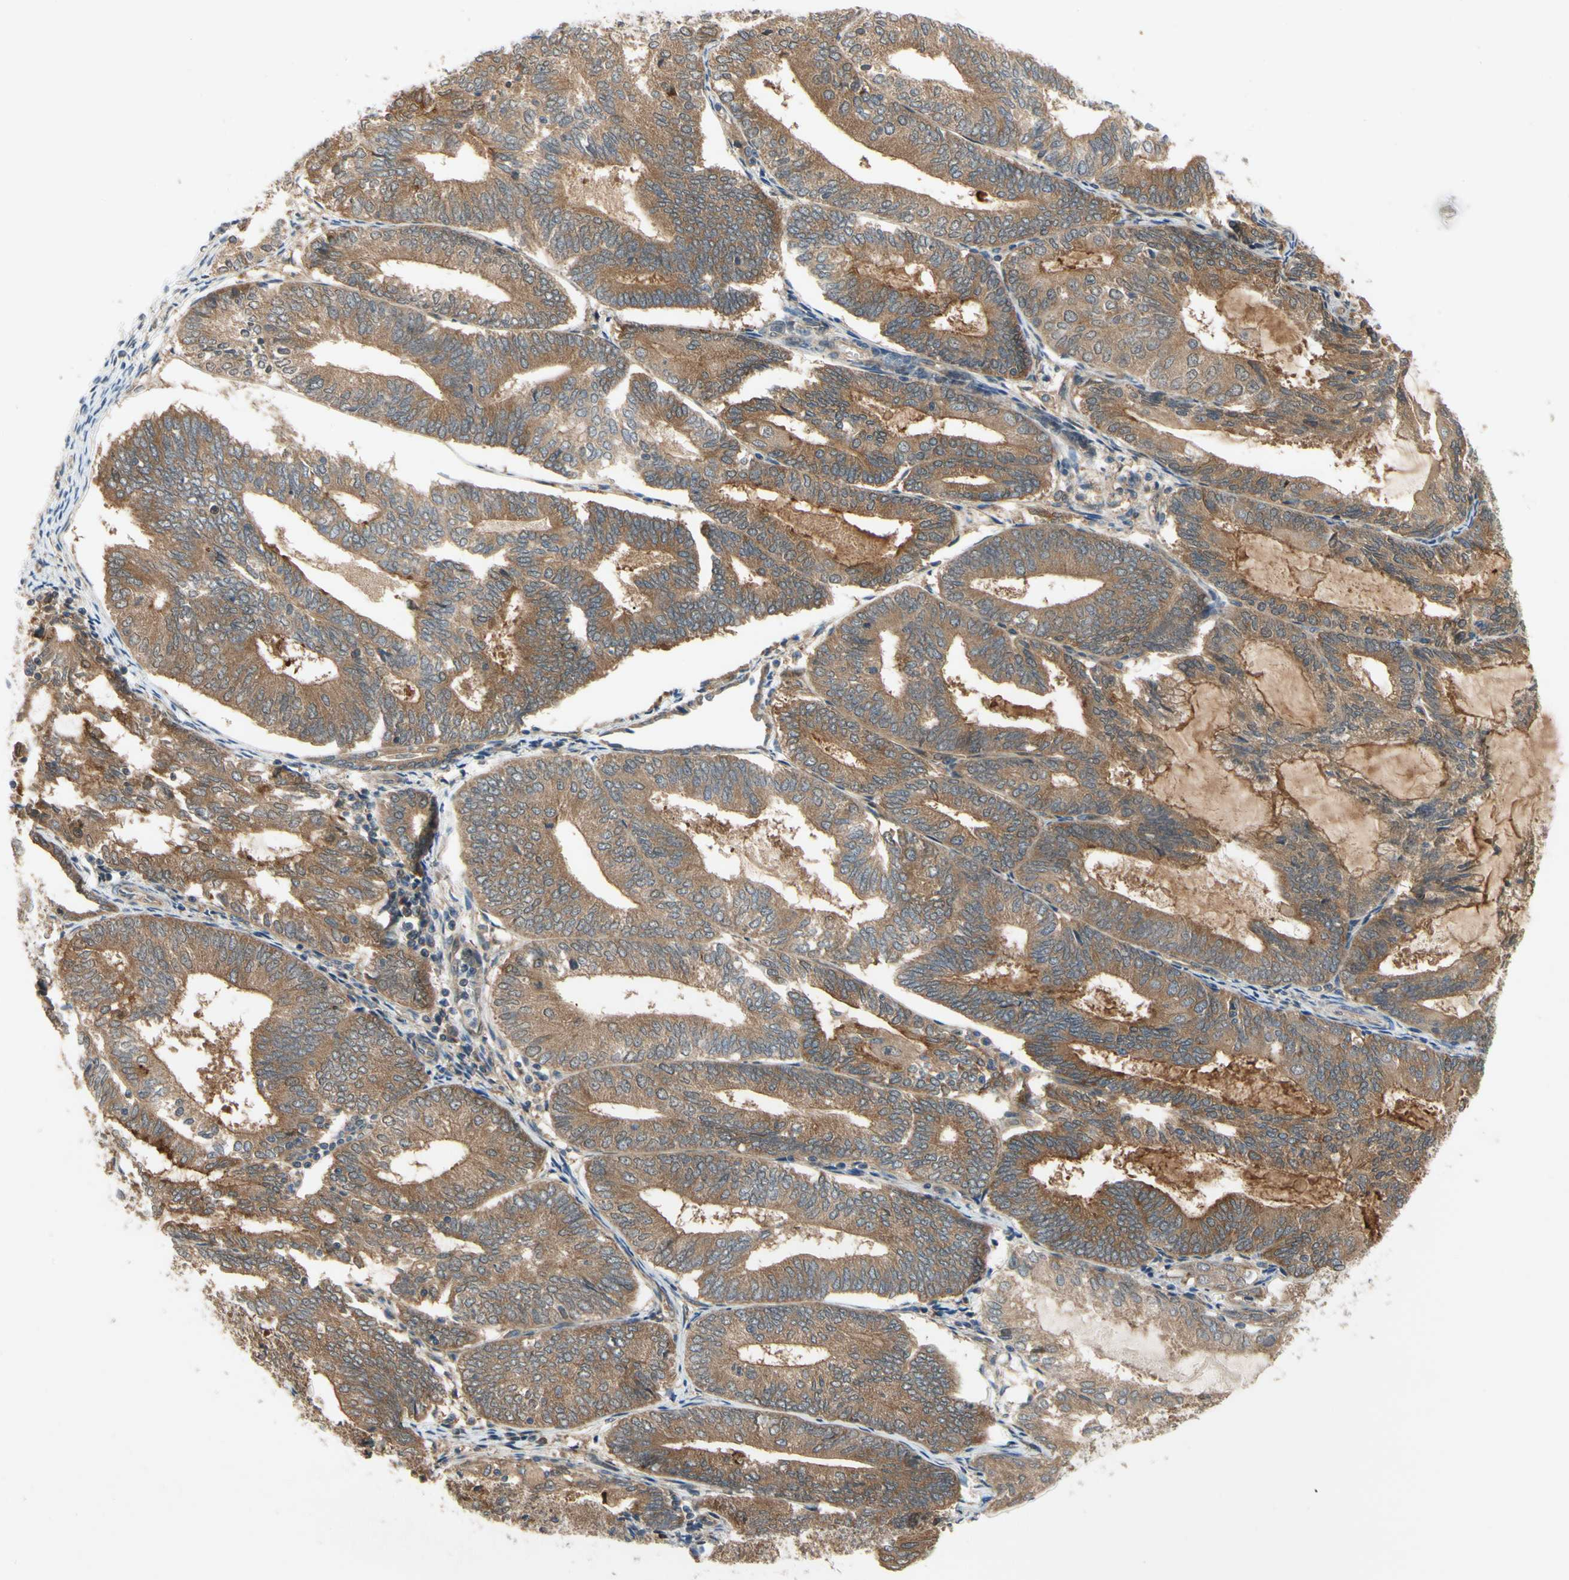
{"staining": {"intensity": "moderate", "quantity": ">75%", "location": "cytoplasmic/membranous"}, "tissue": "endometrial cancer", "cell_type": "Tumor cells", "image_type": "cancer", "snomed": [{"axis": "morphology", "description": "Adenocarcinoma, NOS"}, {"axis": "topography", "description": "Endometrium"}], "caption": "Endometrial adenocarcinoma stained with a brown dye displays moderate cytoplasmic/membranous positive expression in approximately >75% of tumor cells.", "gene": "TDRP", "patient": {"sex": "female", "age": 81}}